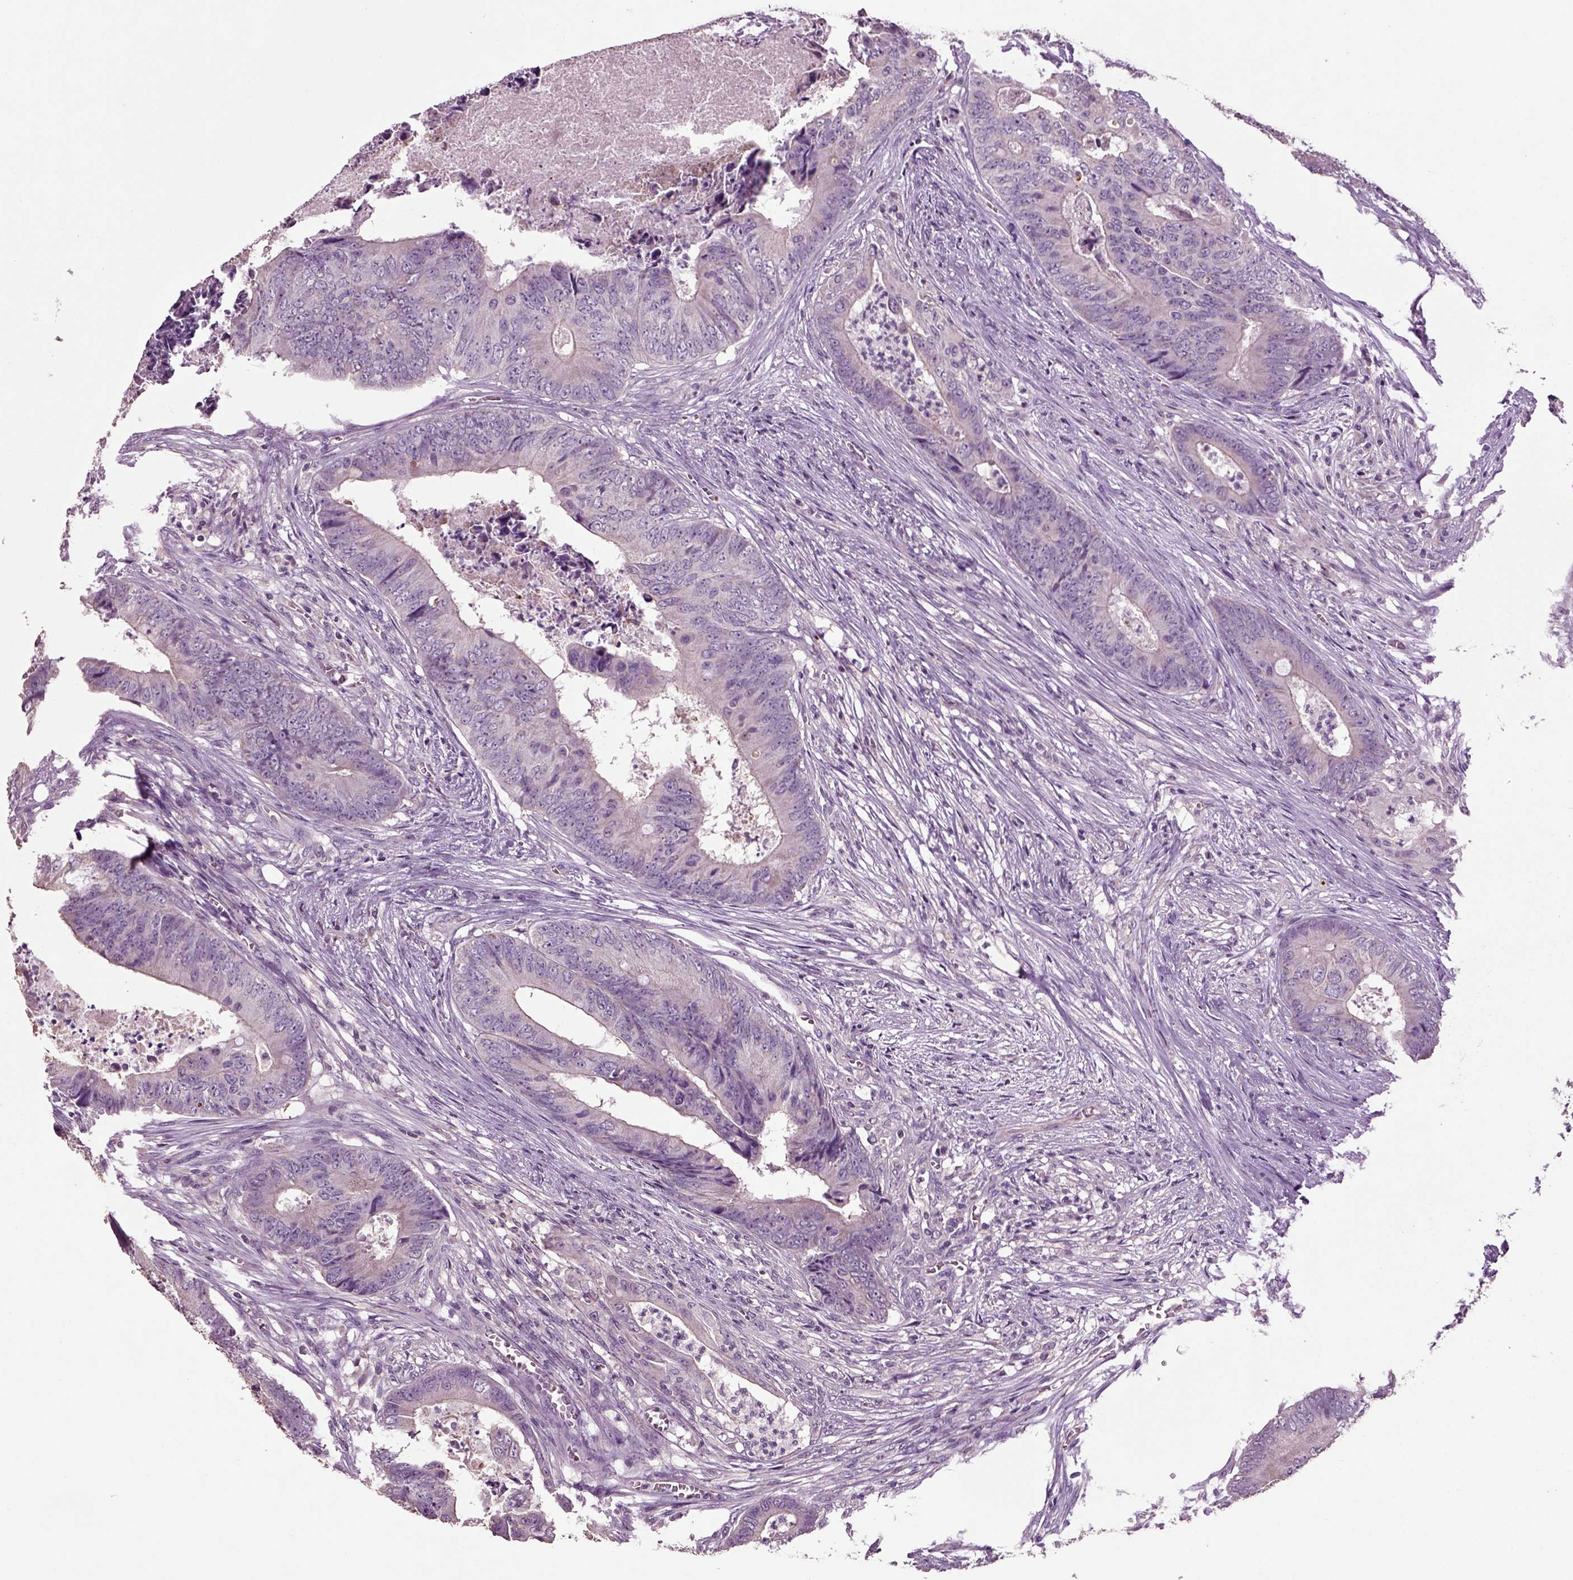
{"staining": {"intensity": "negative", "quantity": "none", "location": "none"}, "tissue": "colorectal cancer", "cell_type": "Tumor cells", "image_type": "cancer", "snomed": [{"axis": "morphology", "description": "Adenocarcinoma, NOS"}, {"axis": "topography", "description": "Colon"}], "caption": "High magnification brightfield microscopy of colorectal cancer stained with DAB (3,3'-diaminobenzidine) (brown) and counterstained with hematoxylin (blue): tumor cells show no significant staining.", "gene": "DEFB118", "patient": {"sex": "male", "age": 84}}